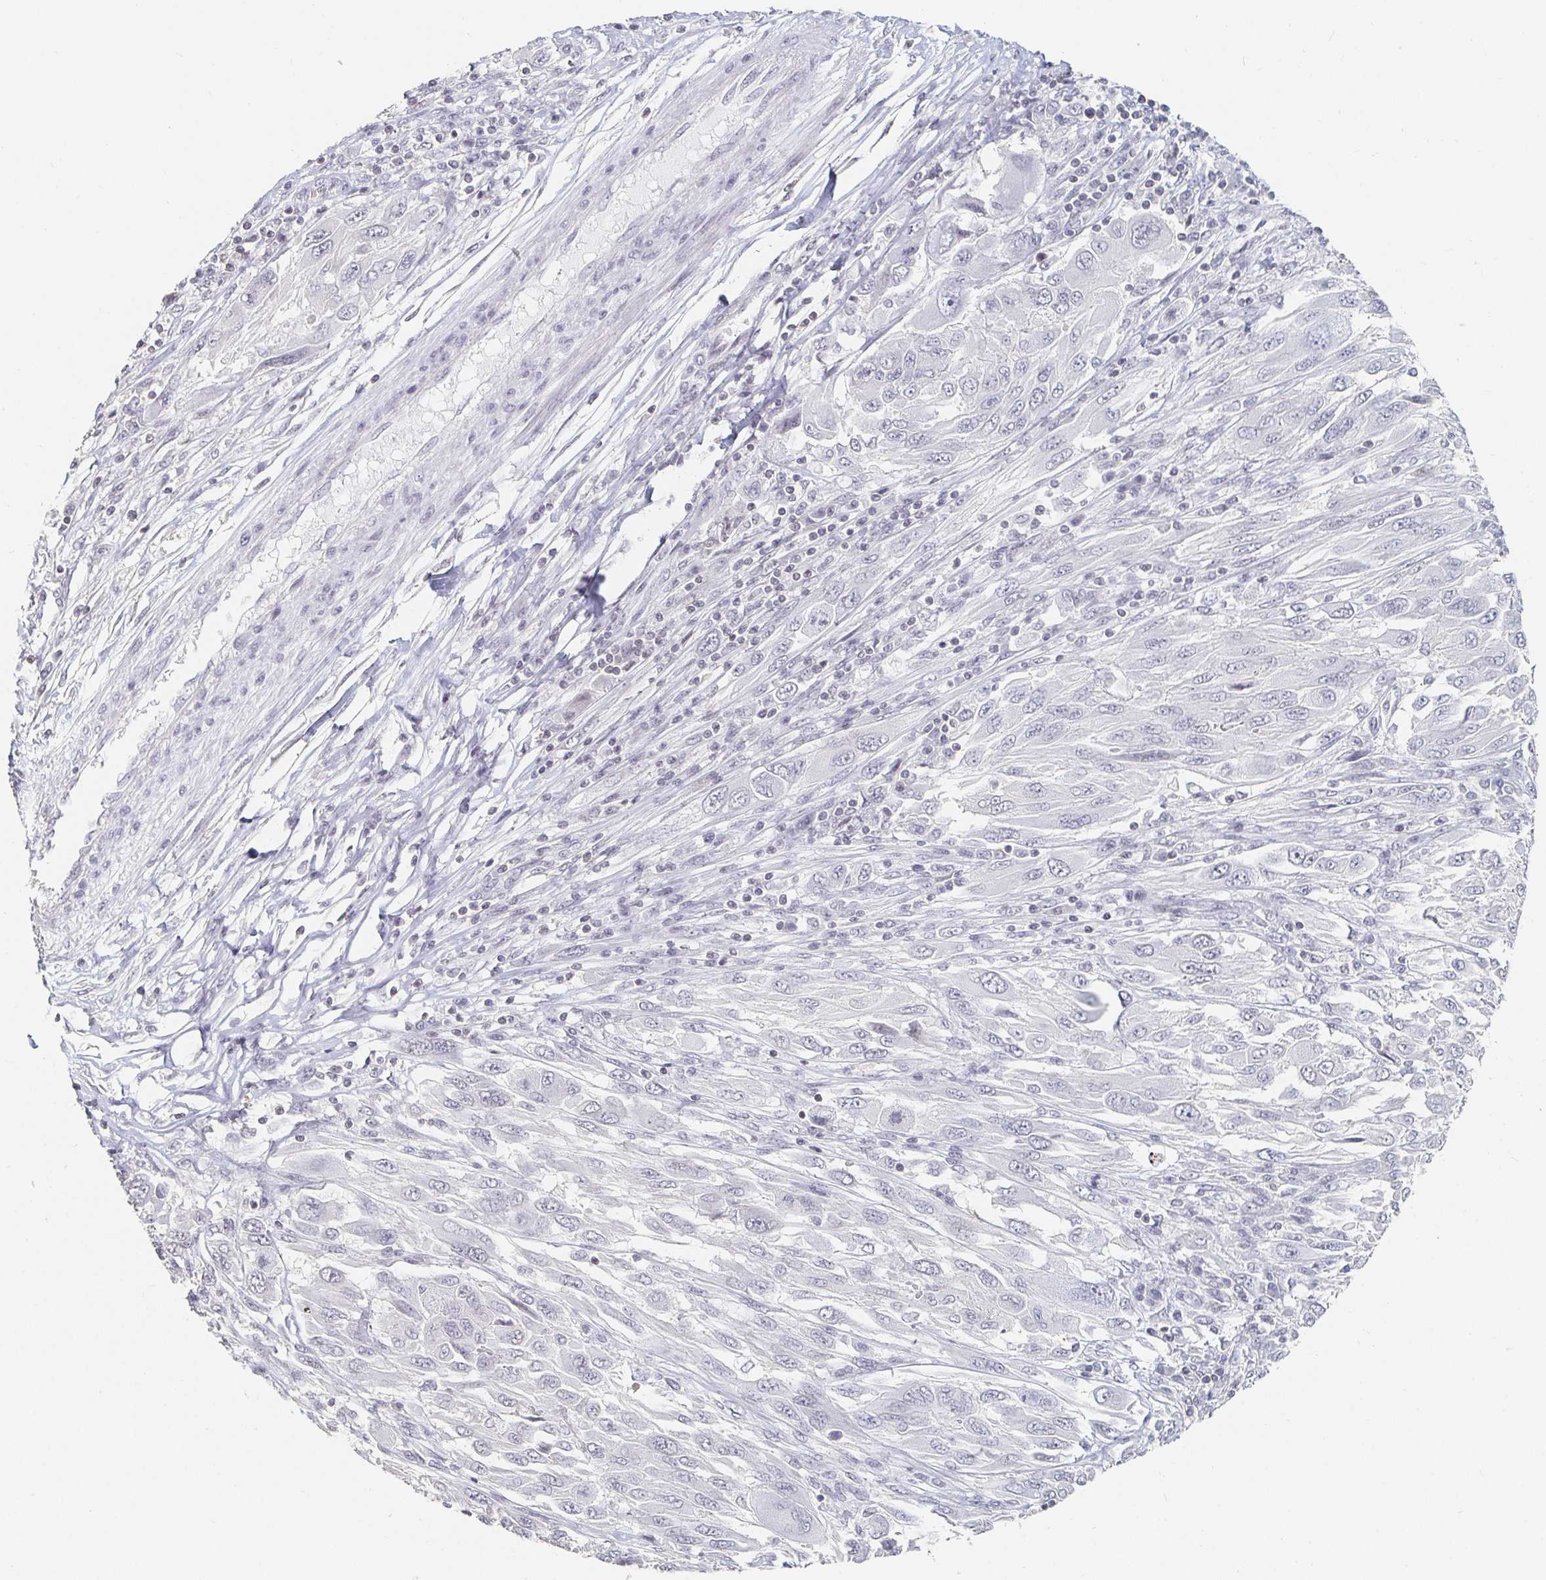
{"staining": {"intensity": "negative", "quantity": "none", "location": "none"}, "tissue": "melanoma", "cell_type": "Tumor cells", "image_type": "cancer", "snomed": [{"axis": "morphology", "description": "Malignant melanoma, NOS"}, {"axis": "topography", "description": "Skin"}], "caption": "This is an IHC histopathology image of melanoma. There is no positivity in tumor cells.", "gene": "NME9", "patient": {"sex": "female", "age": 91}}